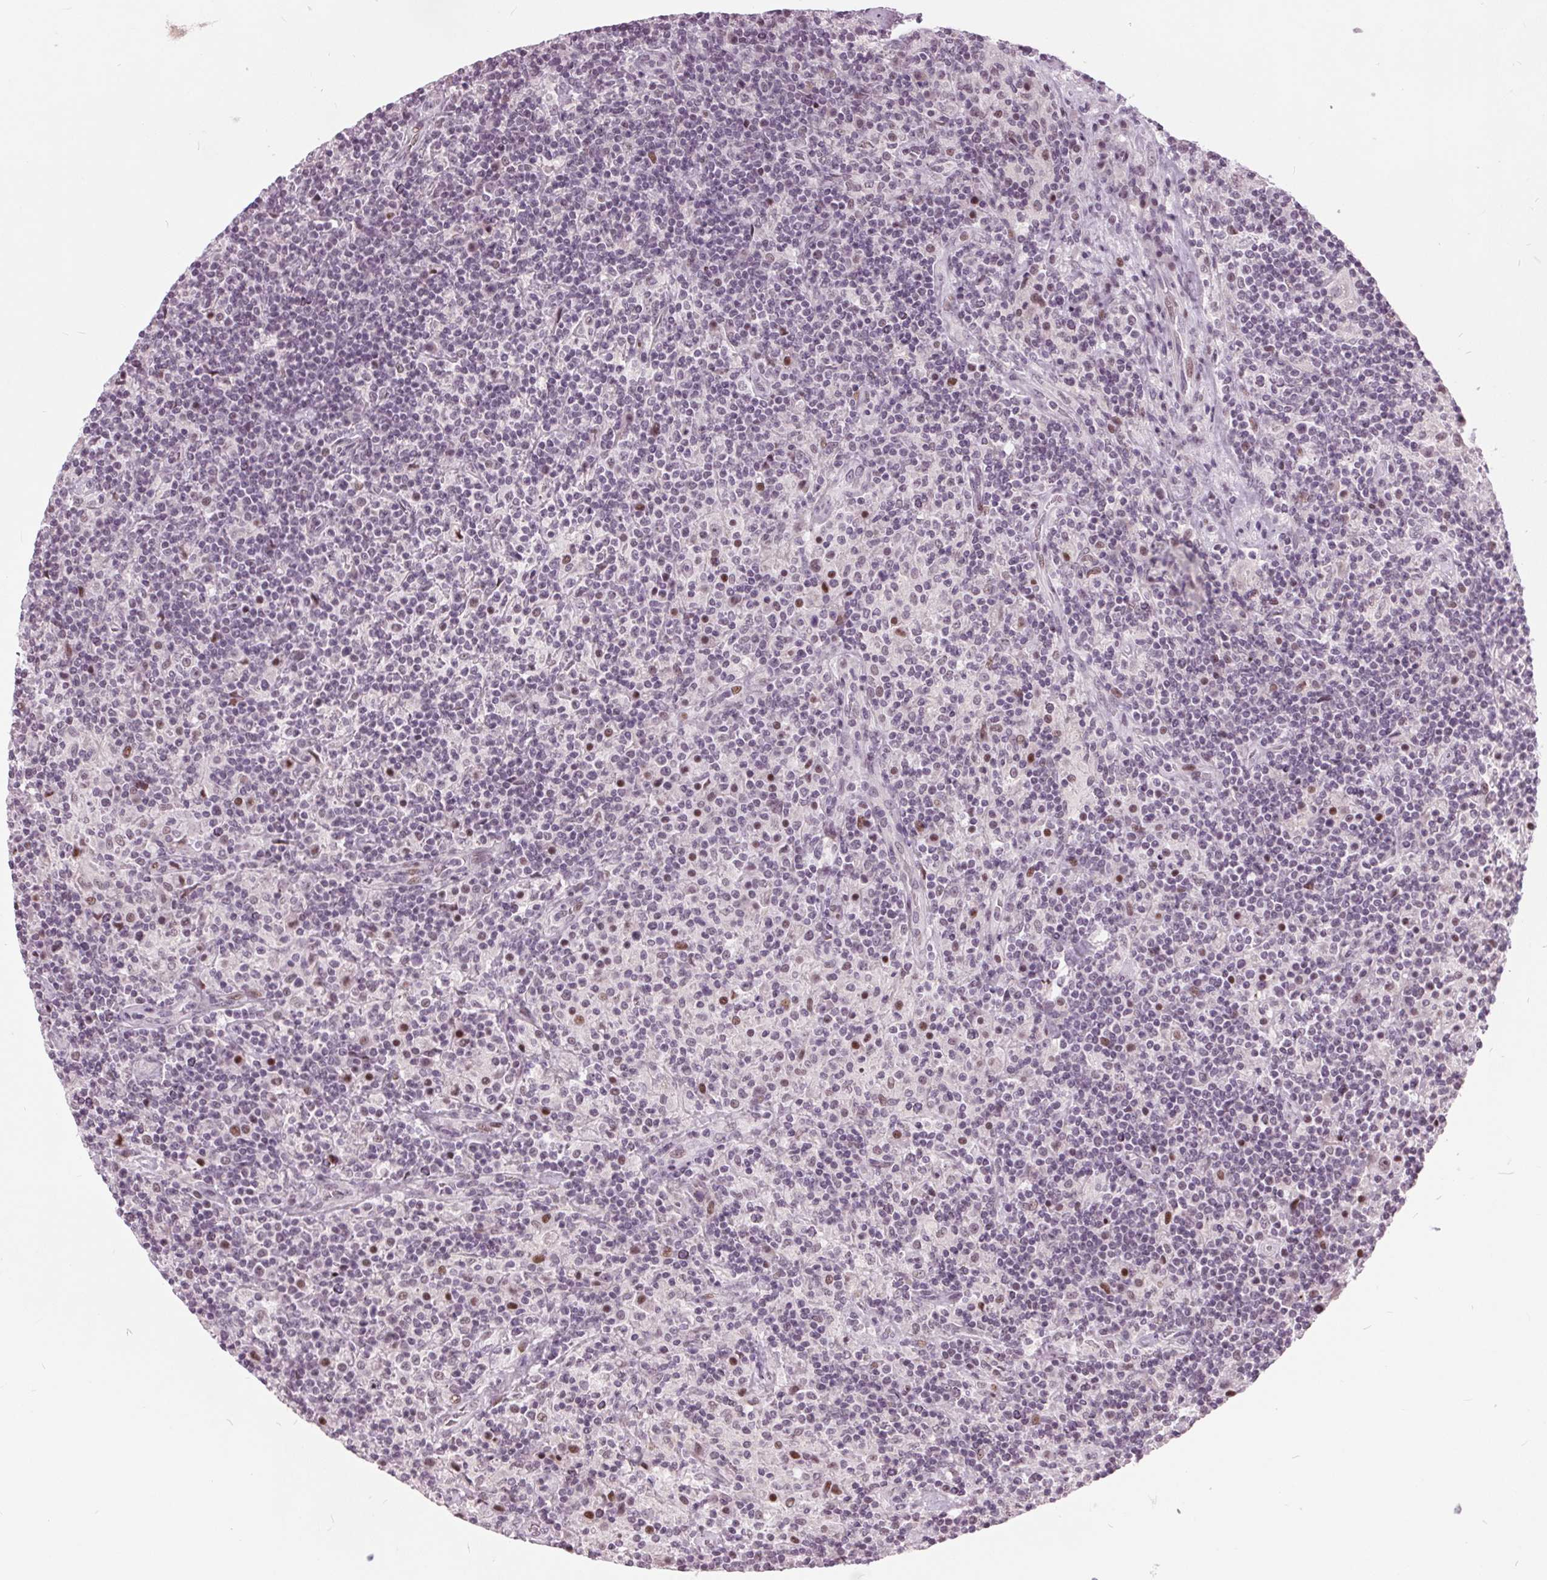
{"staining": {"intensity": "weak", "quantity": "<25%", "location": "nuclear"}, "tissue": "lymphoma", "cell_type": "Tumor cells", "image_type": "cancer", "snomed": [{"axis": "morphology", "description": "Hodgkin's disease, NOS"}, {"axis": "topography", "description": "Lymph node"}], "caption": "Image shows no protein staining in tumor cells of lymphoma tissue.", "gene": "TTC34", "patient": {"sex": "male", "age": 70}}